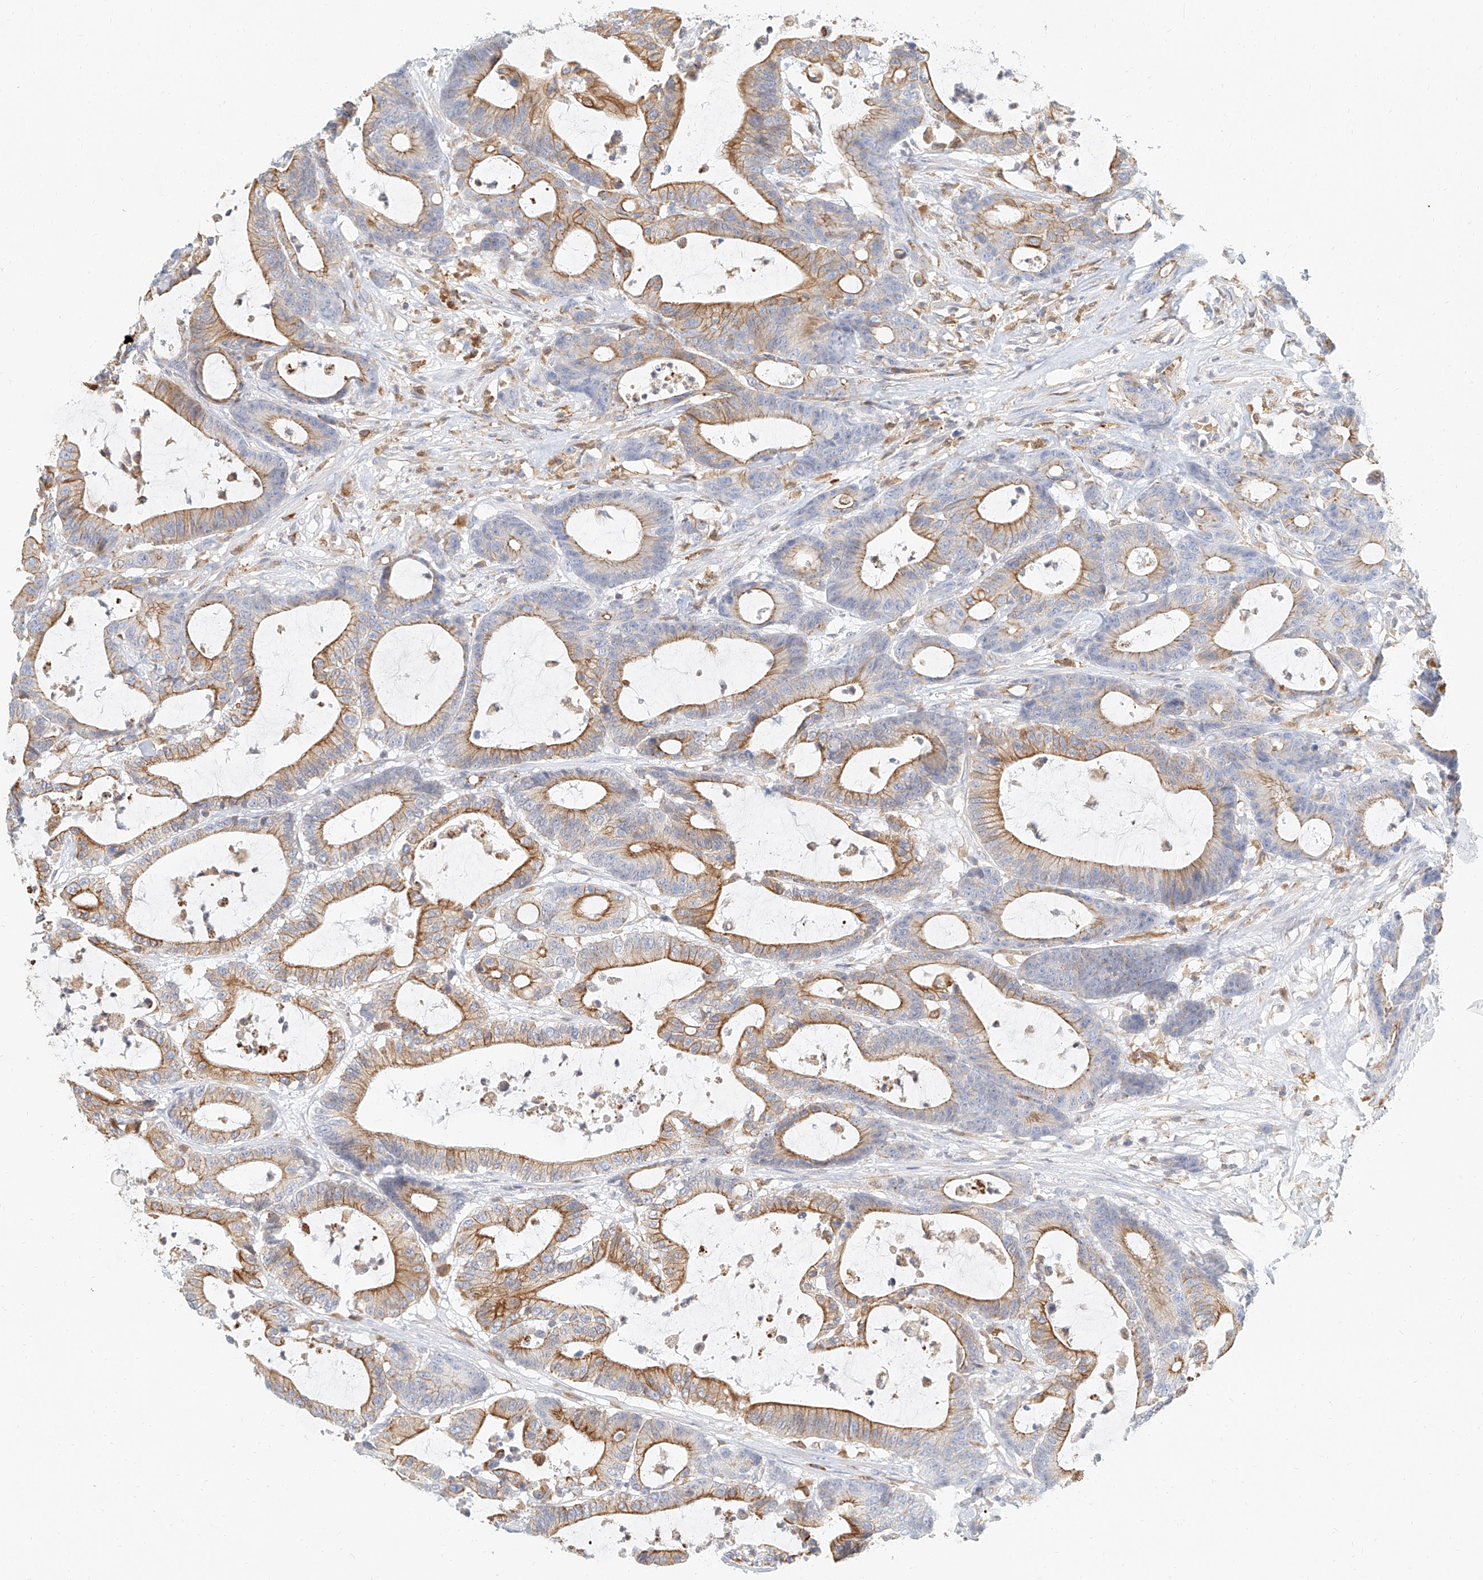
{"staining": {"intensity": "moderate", "quantity": "25%-75%", "location": "cytoplasmic/membranous"}, "tissue": "colorectal cancer", "cell_type": "Tumor cells", "image_type": "cancer", "snomed": [{"axis": "morphology", "description": "Adenocarcinoma, NOS"}, {"axis": "topography", "description": "Colon"}], "caption": "Protein expression analysis of human colorectal cancer (adenocarcinoma) reveals moderate cytoplasmic/membranous expression in approximately 25%-75% of tumor cells.", "gene": "DHRS7", "patient": {"sex": "female", "age": 84}}